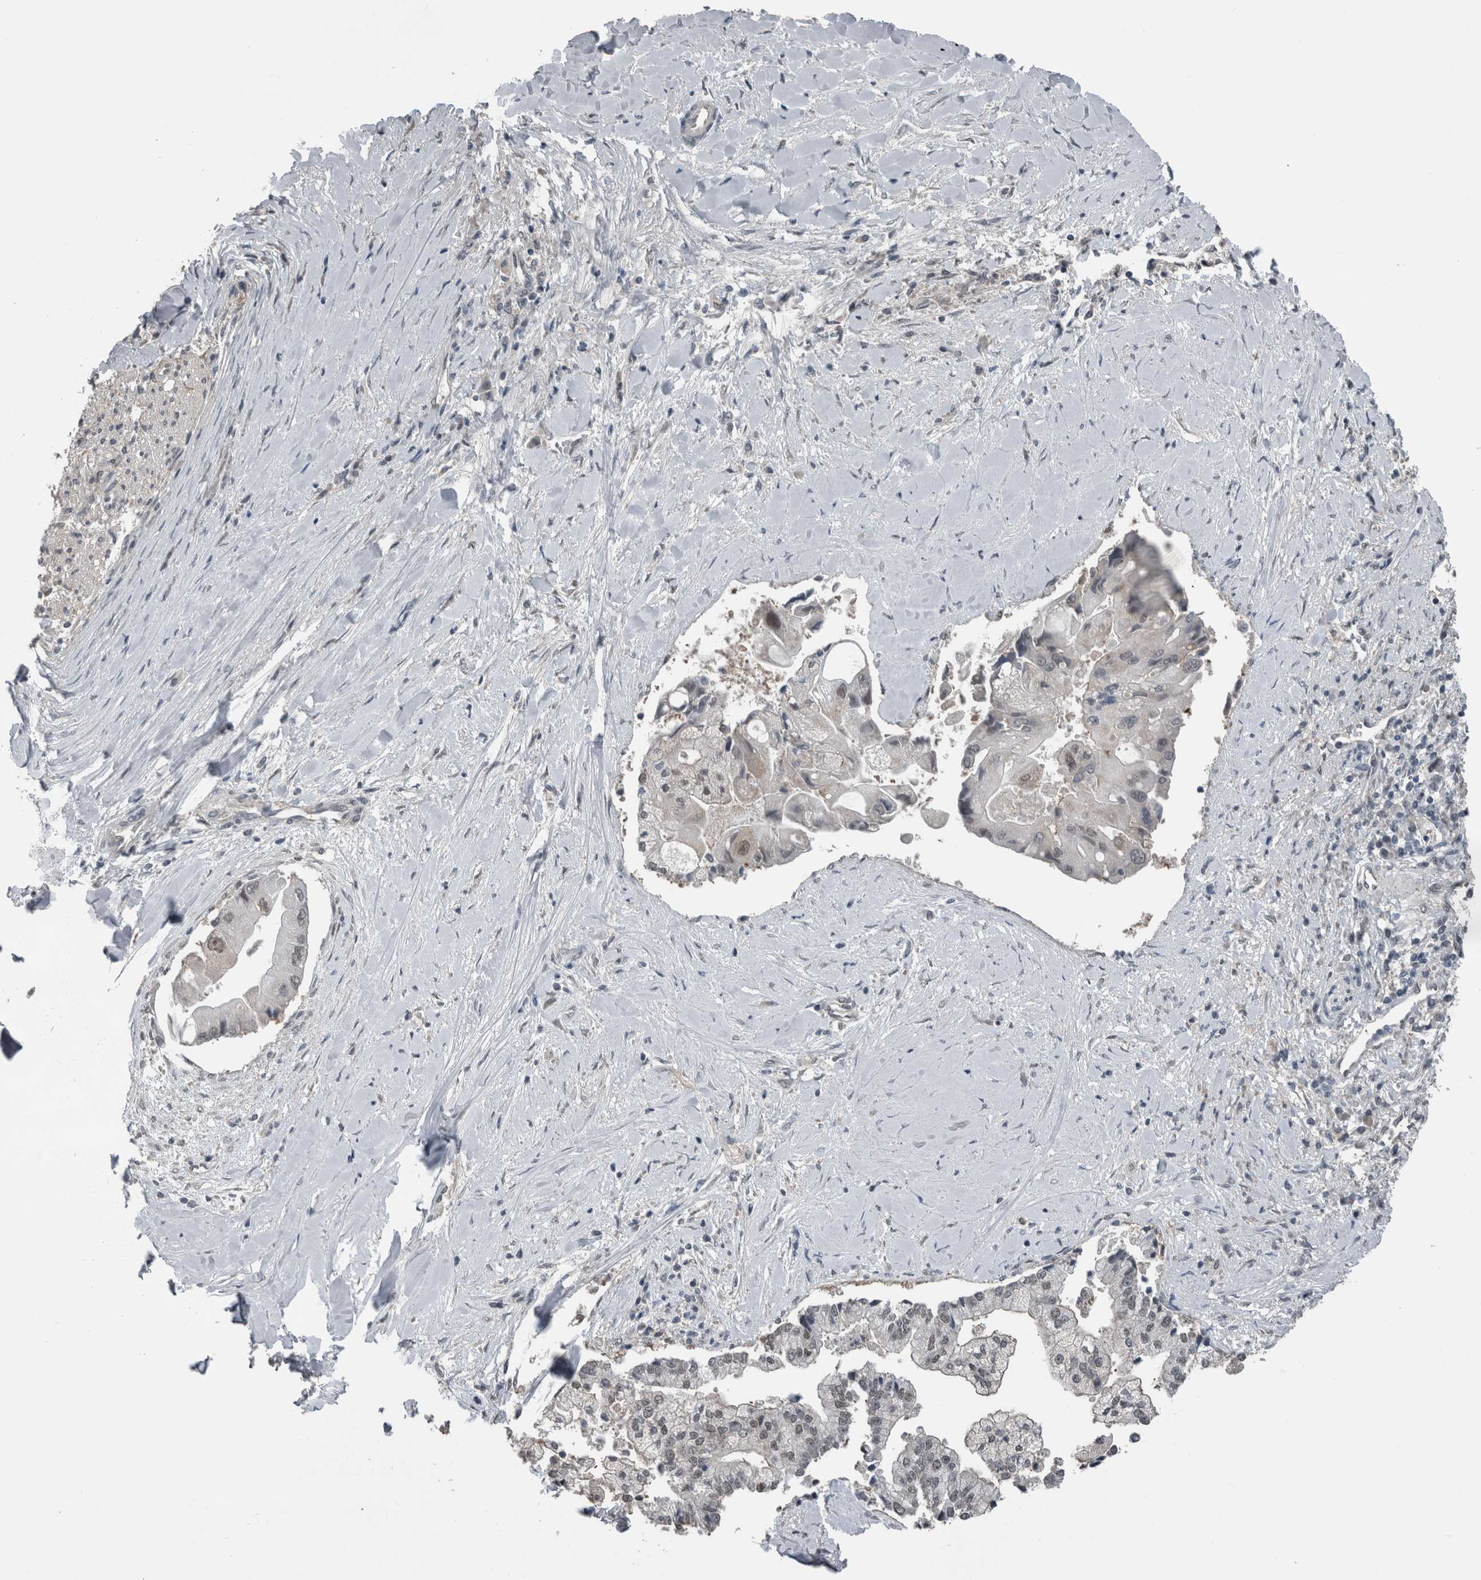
{"staining": {"intensity": "weak", "quantity": "<25%", "location": "nuclear"}, "tissue": "liver cancer", "cell_type": "Tumor cells", "image_type": "cancer", "snomed": [{"axis": "morphology", "description": "Cholangiocarcinoma"}, {"axis": "topography", "description": "Liver"}], "caption": "Immunohistochemistry of human cholangiocarcinoma (liver) displays no staining in tumor cells.", "gene": "ZBTB21", "patient": {"sex": "male", "age": 50}}